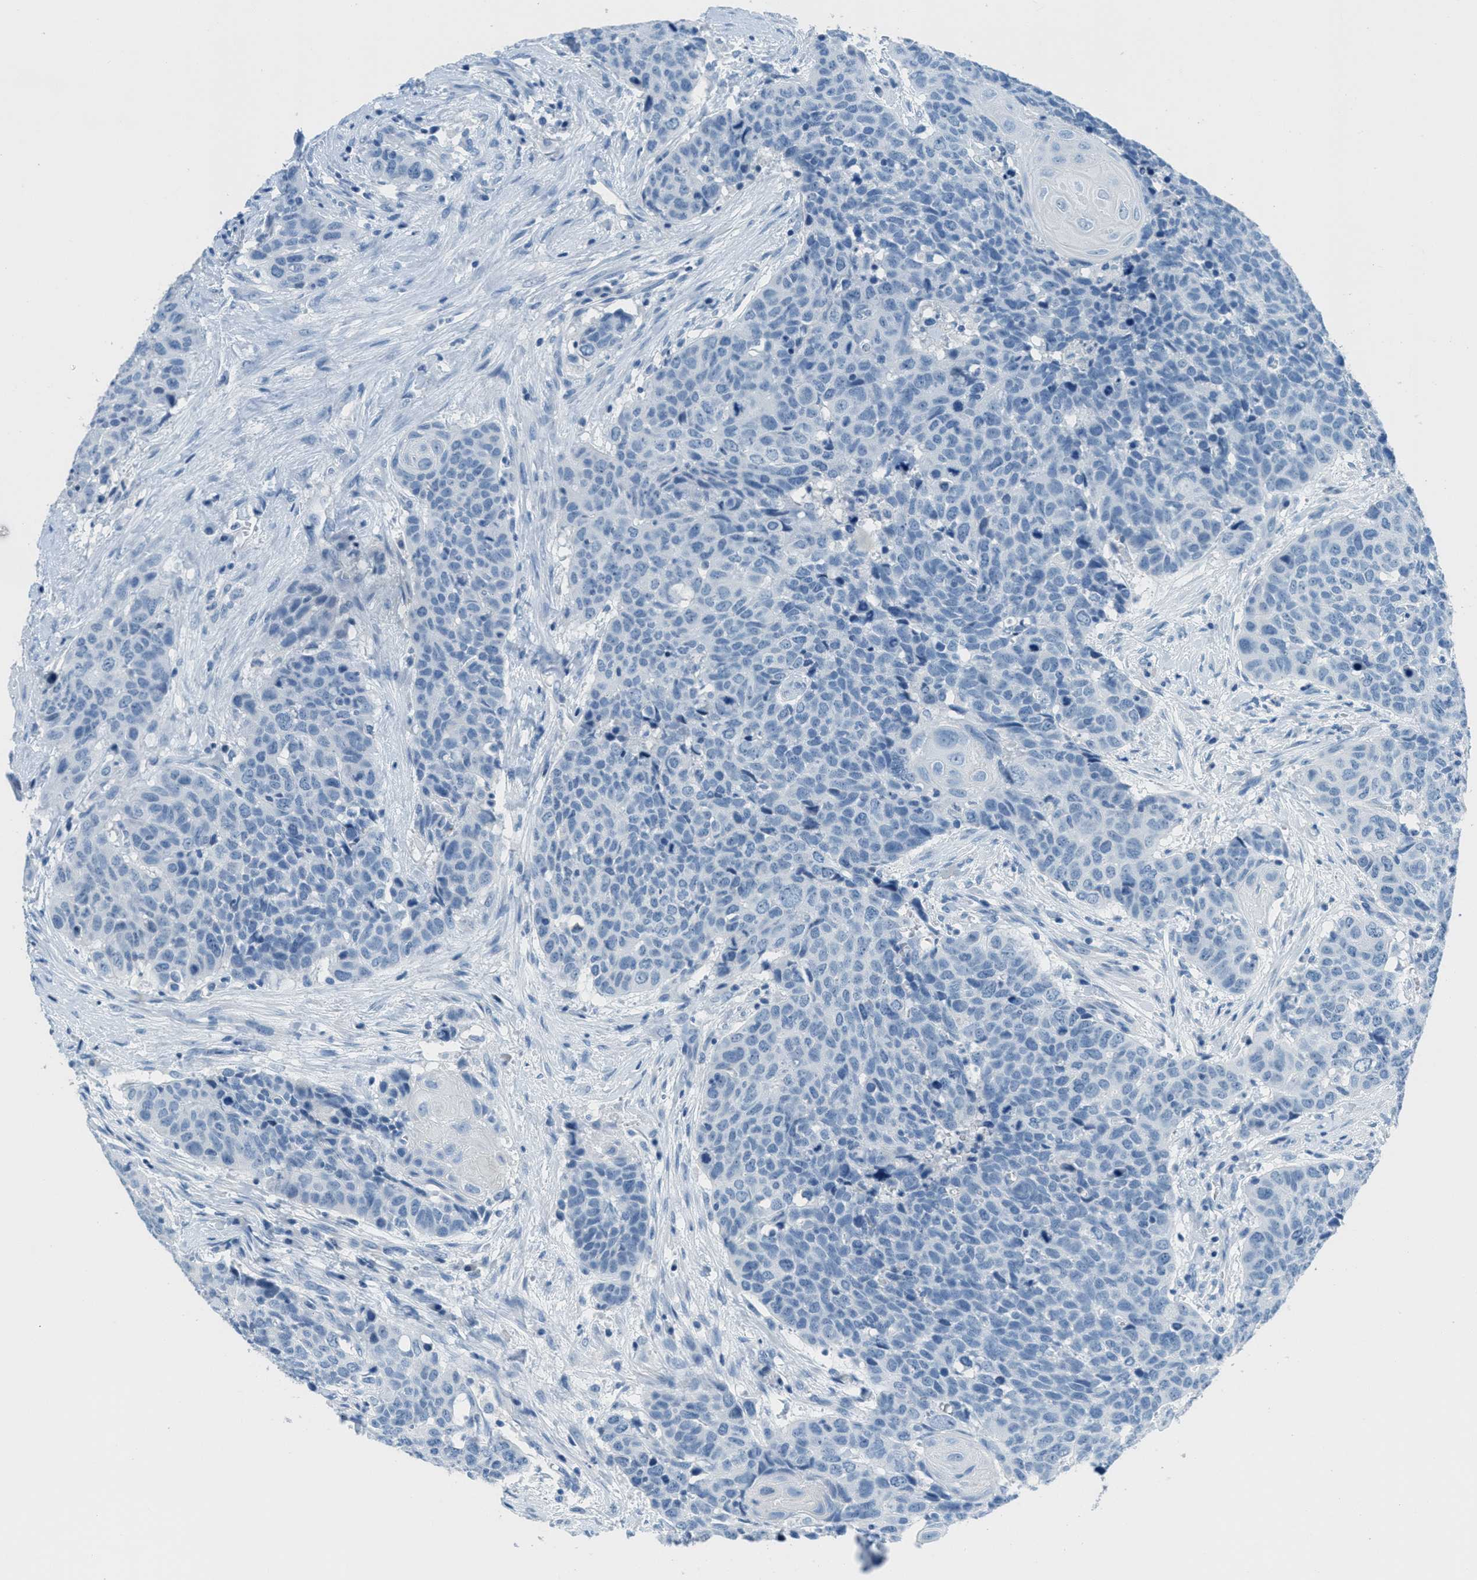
{"staining": {"intensity": "negative", "quantity": "none", "location": "none"}, "tissue": "head and neck cancer", "cell_type": "Tumor cells", "image_type": "cancer", "snomed": [{"axis": "morphology", "description": "Squamous cell carcinoma, NOS"}, {"axis": "topography", "description": "Head-Neck"}], "caption": "High magnification brightfield microscopy of head and neck squamous cell carcinoma stained with DAB (3,3'-diaminobenzidine) (brown) and counterstained with hematoxylin (blue): tumor cells show no significant staining.", "gene": "MGARP", "patient": {"sex": "male", "age": 66}}